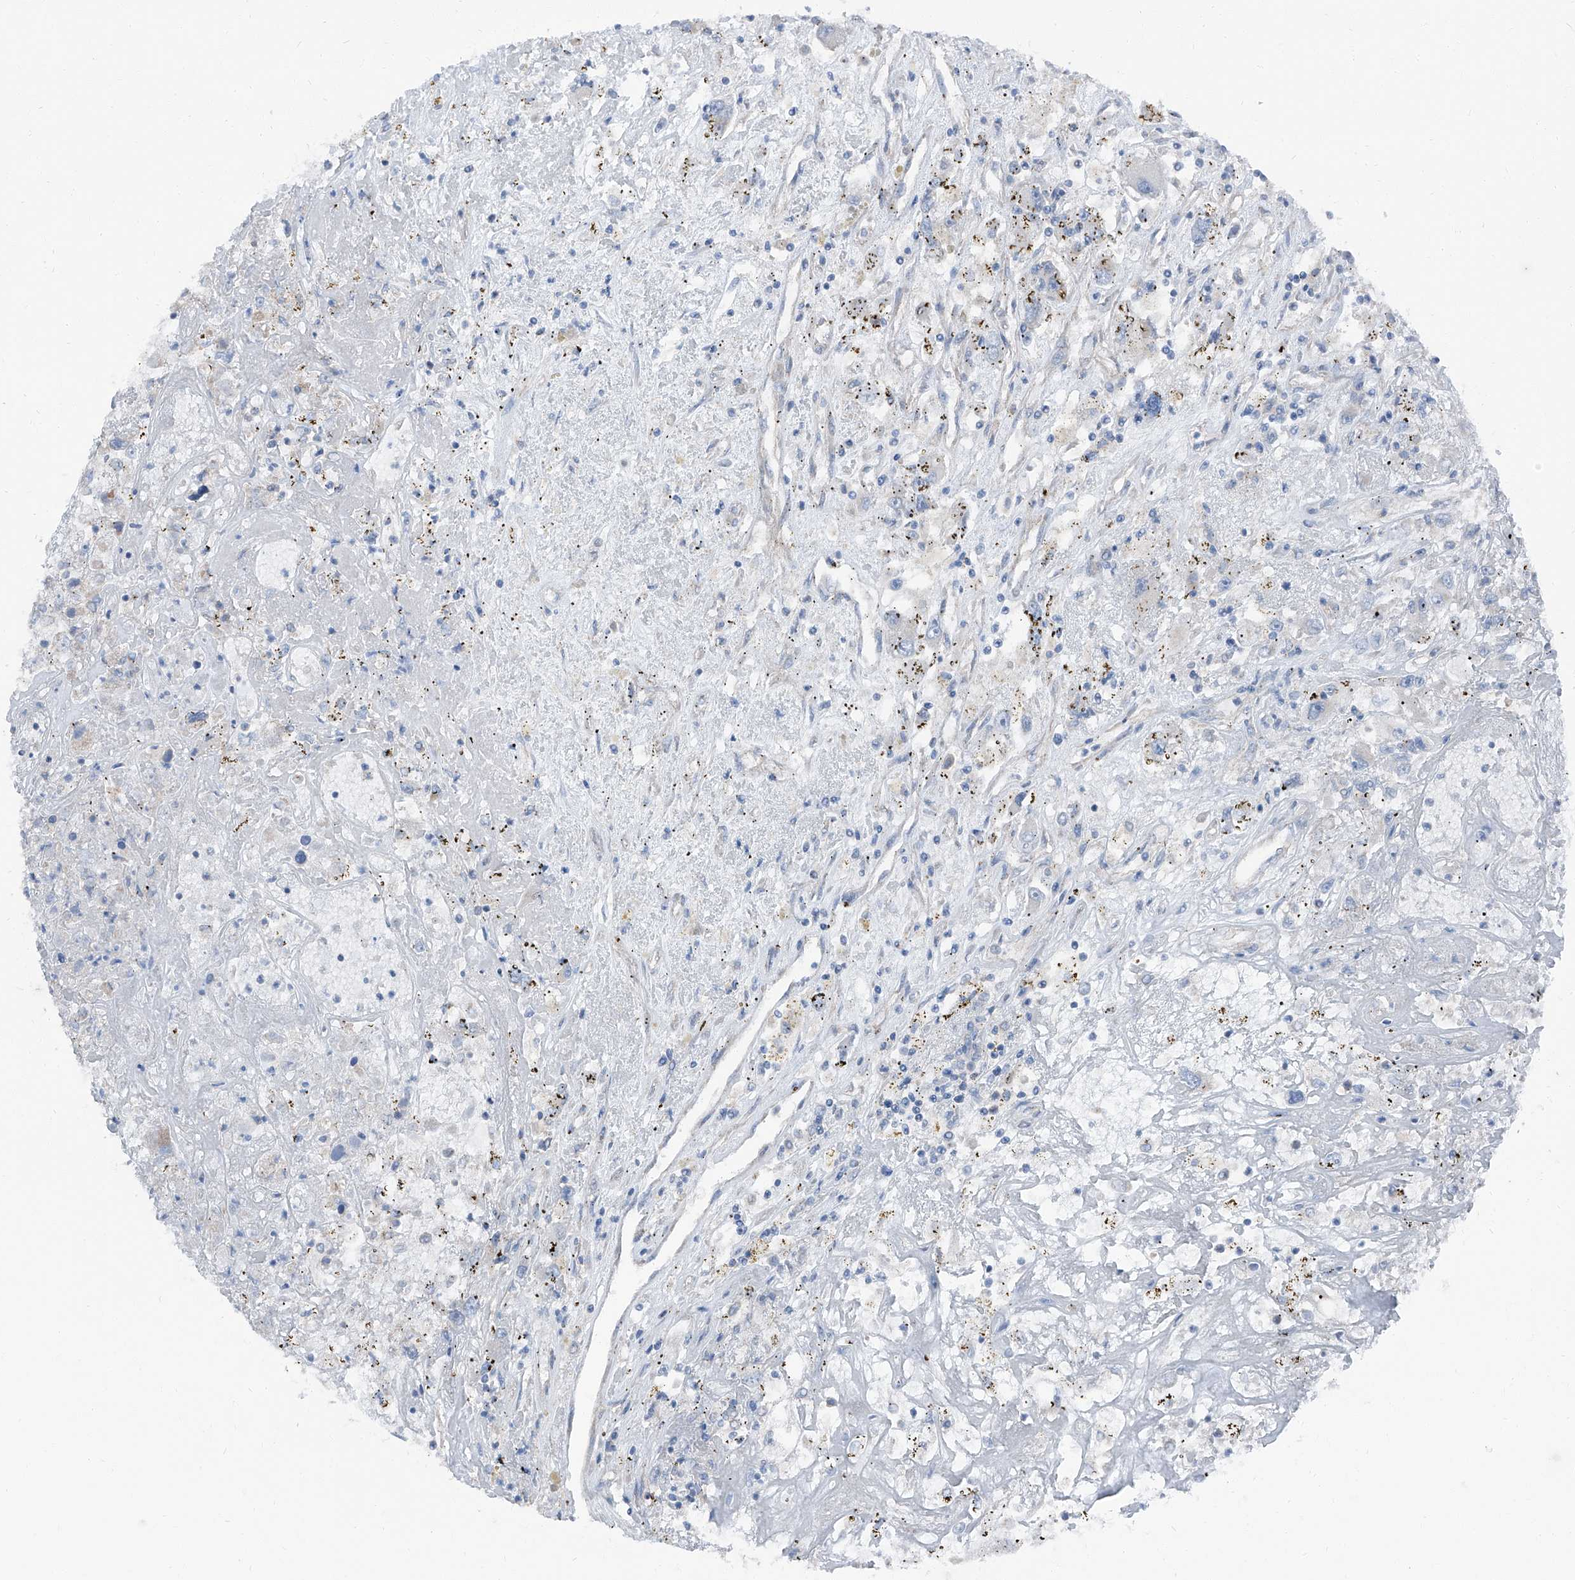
{"staining": {"intensity": "negative", "quantity": "none", "location": "none"}, "tissue": "renal cancer", "cell_type": "Tumor cells", "image_type": "cancer", "snomed": [{"axis": "morphology", "description": "Adenocarcinoma, NOS"}, {"axis": "topography", "description": "Kidney"}], "caption": "High magnification brightfield microscopy of renal cancer stained with DAB (brown) and counterstained with hematoxylin (blue): tumor cells show no significant expression.", "gene": "GPR142", "patient": {"sex": "female", "age": 52}}